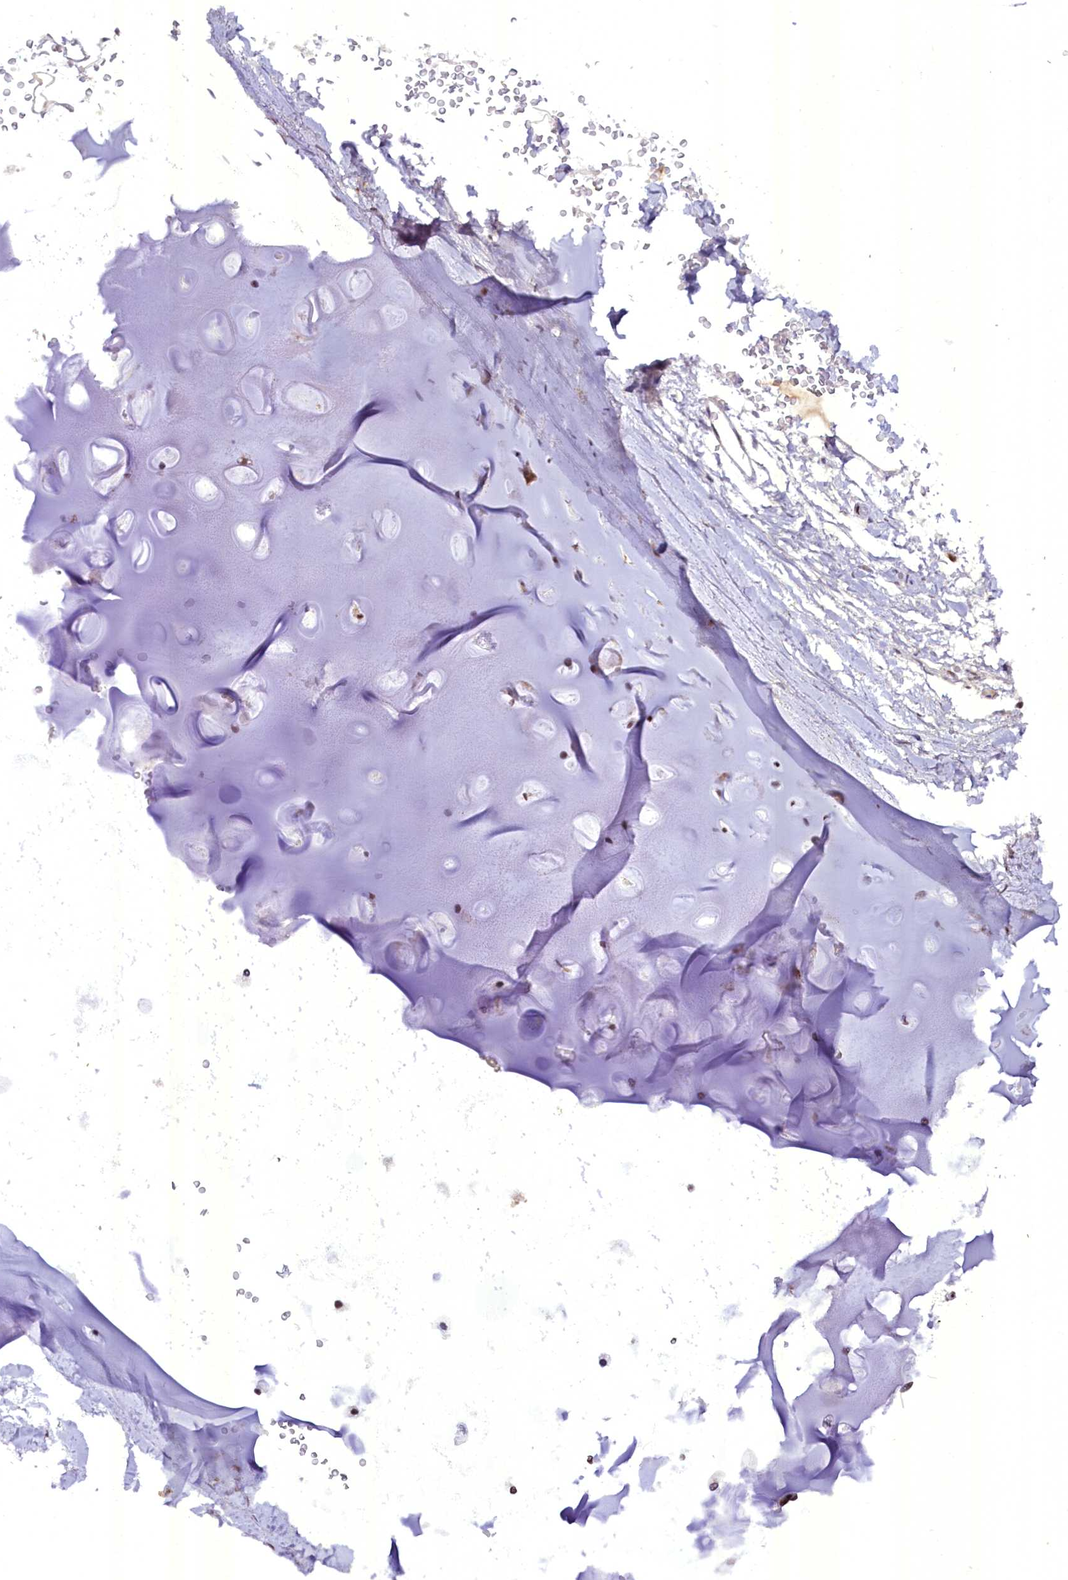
{"staining": {"intensity": "moderate", "quantity": ">75%", "location": "nuclear"}, "tissue": "adipose tissue", "cell_type": "Adipocytes", "image_type": "normal", "snomed": [{"axis": "morphology", "description": "Normal tissue, NOS"}, {"axis": "topography", "description": "Lymph node"}, {"axis": "topography", "description": "Bronchus"}], "caption": "Immunohistochemistry (IHC) micrograph of benign human adipose tissue stained for a protein (brown), which exhibits medium levels of moderate nuclear expression in about >75% of adipocytes.", "gene": "NCBP1", "patient": {"sex": "male", "age": 63}}